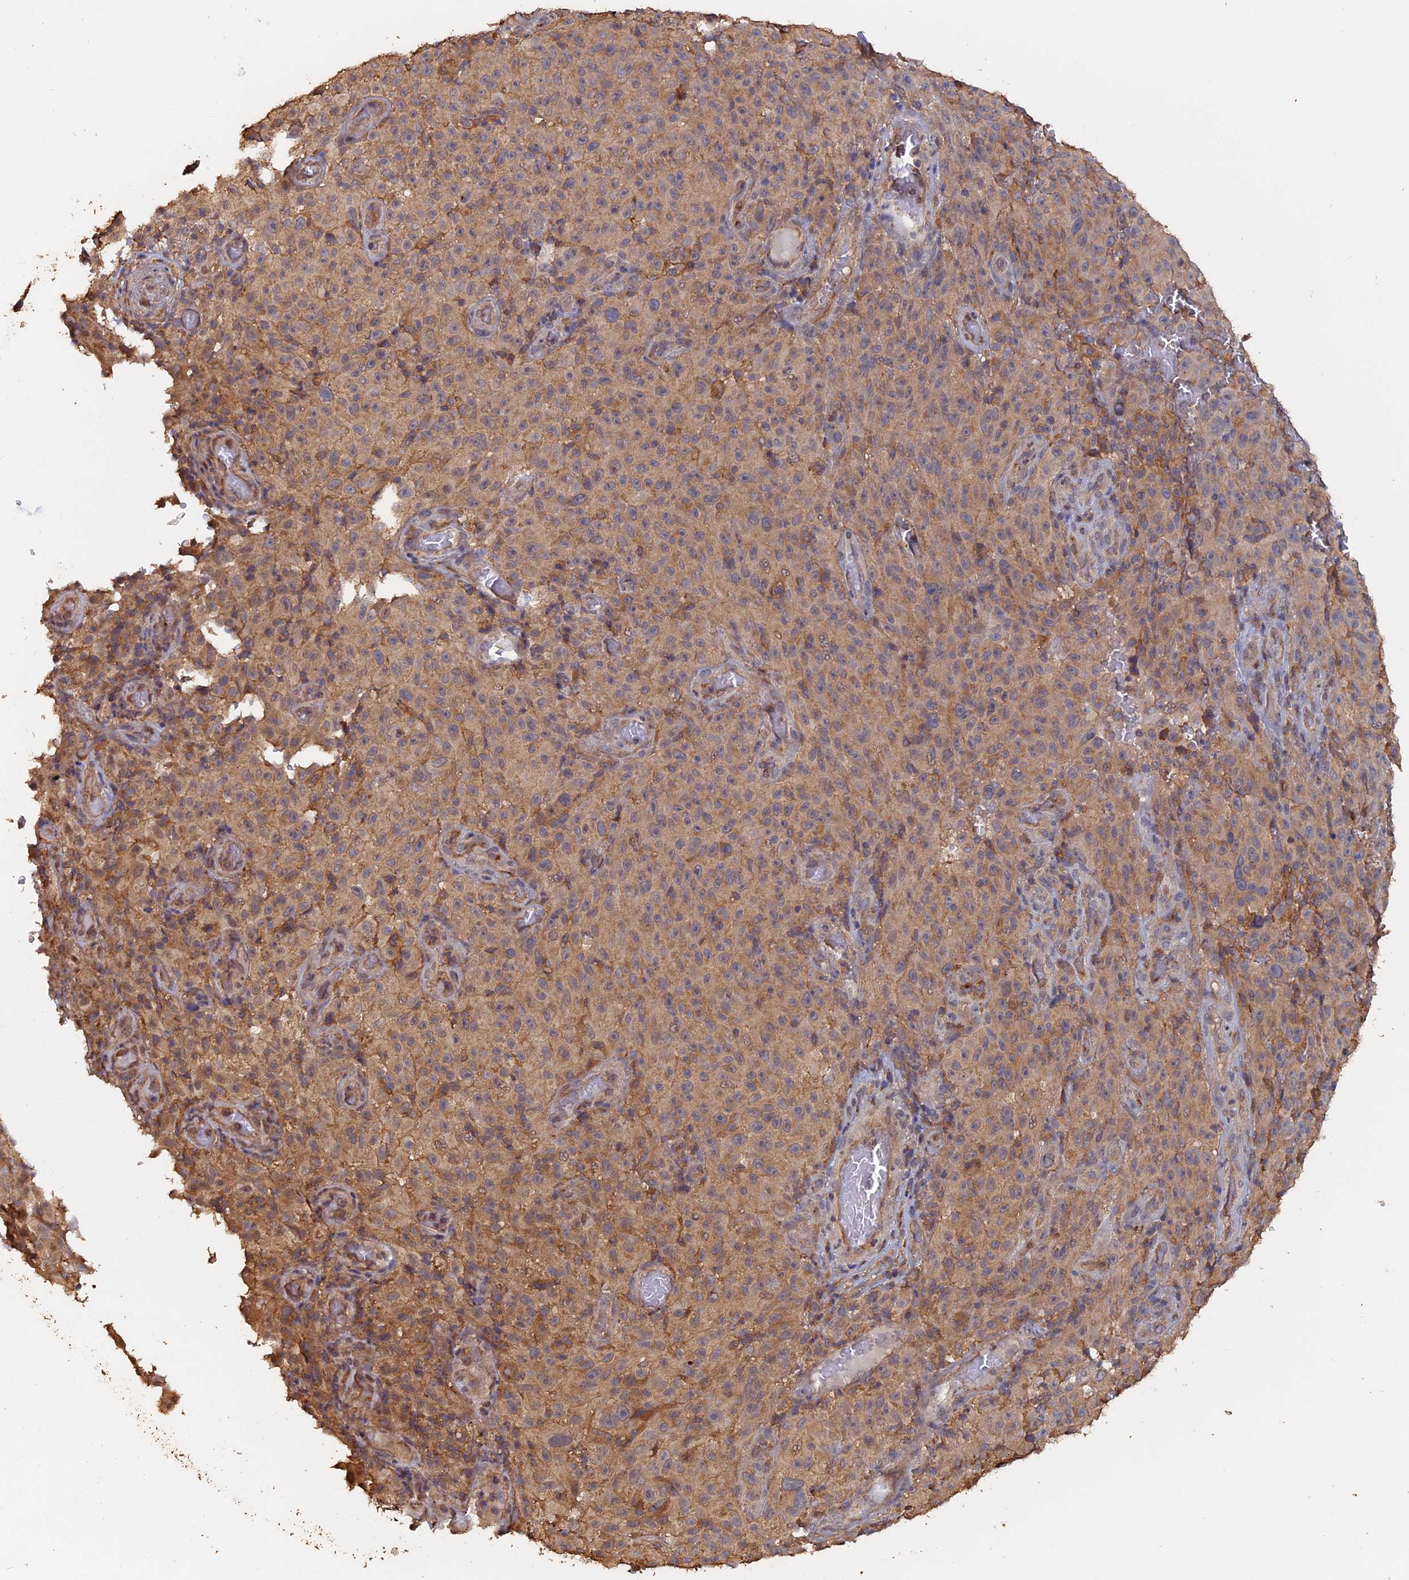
{"staining": {"intensity": "weak", "quantity": "25%-75%", "location": "cytoplasmic/membranous"}, "tissue": "melanoma", "cell_type": "Tumor cells", "image_type": "cancer", "snomed": [{"axis": "morphology", "description": "Malignant melanoma, NOS"}, {"axis": "topography", "description": "Skin"}], "caption": "Melanoma was stained to show a protein in brown. There is low levels of weak cytoplasmic/membranous expression in approximately 25%-75% of tumor cells.", "gene": "PIGQ", "patient": {"sex": "female", "age": 82}}